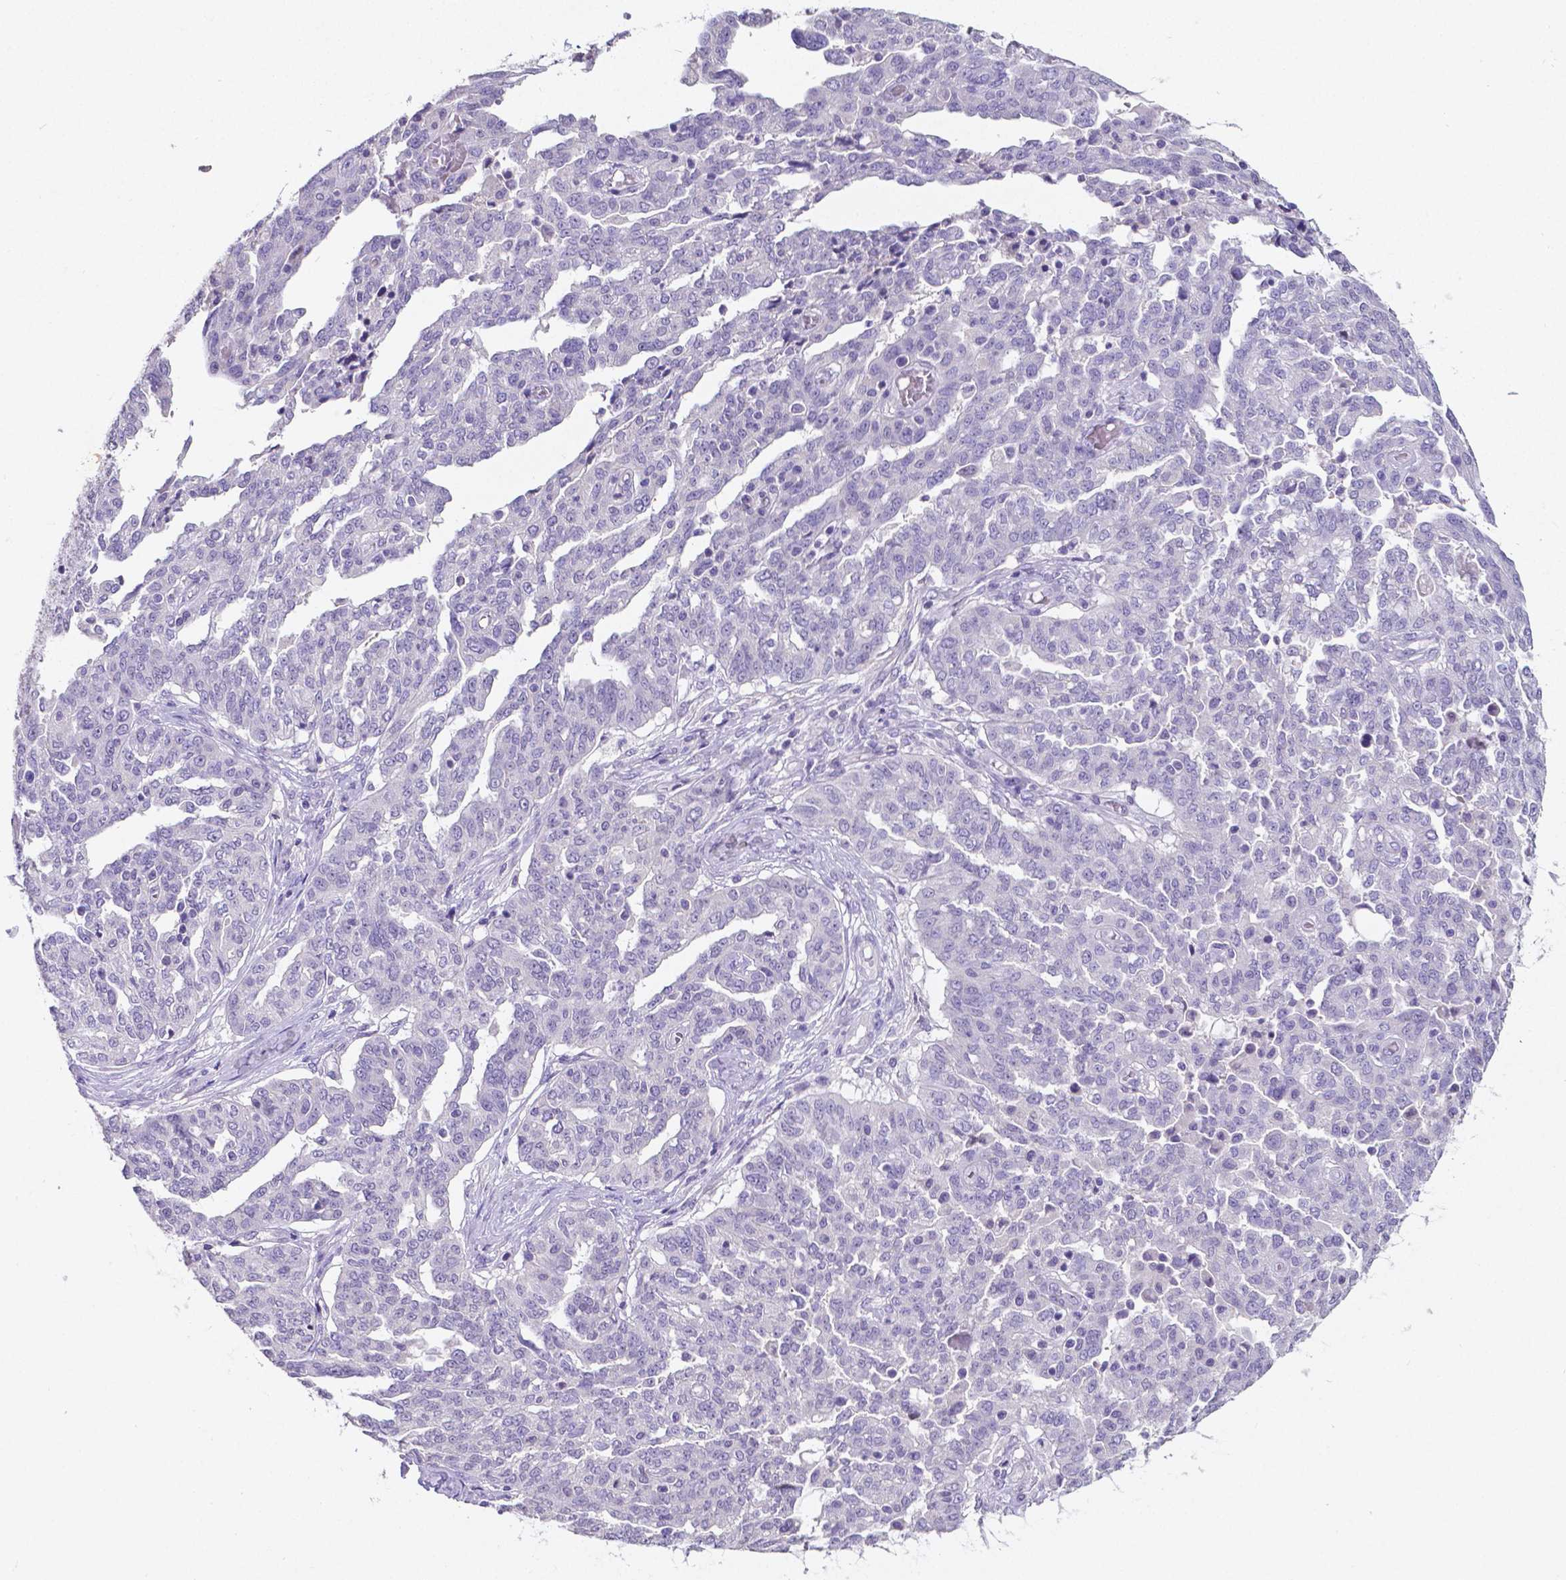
{"staining": {"intensity": "negative", "quantity": "none", "location": "none"}, "tissue": "ovarian cancer", "cell_type": "Tumor cells", "image_type": "cancer", "snomed": [{"axis": "morphology", "description": "Cystadenocarcinoma, serous, NOS"}, {"axis": "topography", "description": "Ovary"}], "caption": "The photomicrograph reveals no staining of tumor cells in ovarian cancer.", "gene": "SATB2", "patient": {"sex": "female", "age": 67}}